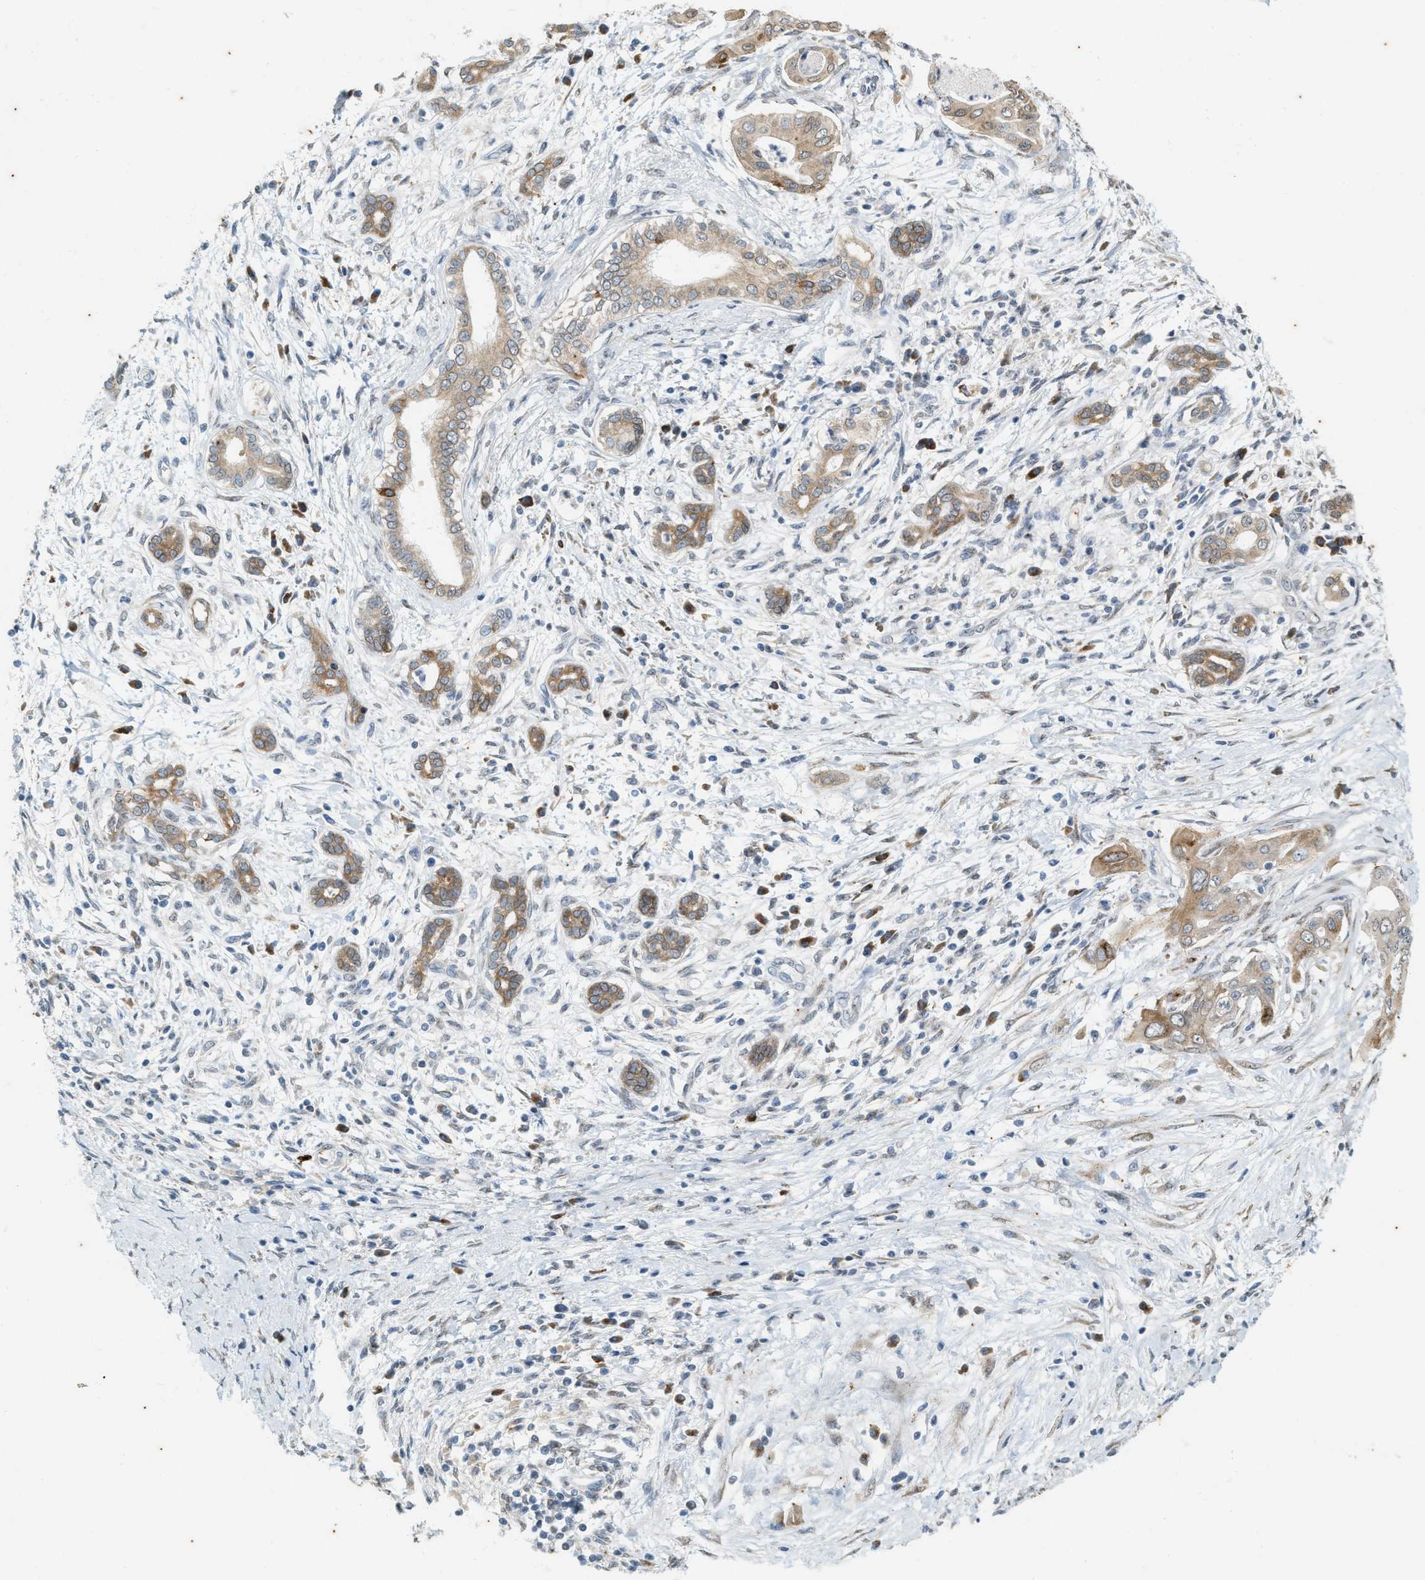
{"staining": {"intensity": "weak", "quantity": ">75%", "location": "cytoplasmic/membranous"}, "tissue": "pancreatic cancer", "cell_type": "Tumor cells", "image_type": "cancer", "snomed": [{"axis": "morphology", "description": "Adenocarcinoma, NOS"}, {"axis": "topography", "description": "Pancreas"}], "caption": "A photomicrograph showing weak cytoplasmic/membranous expression in approximately >75% of tumor cells in adenocarcinoma (pancreatic), as visualized by brown immunohistochemical staining.", "gene": "CHPF2", "patient": {"sex": "male", "age": 58}}